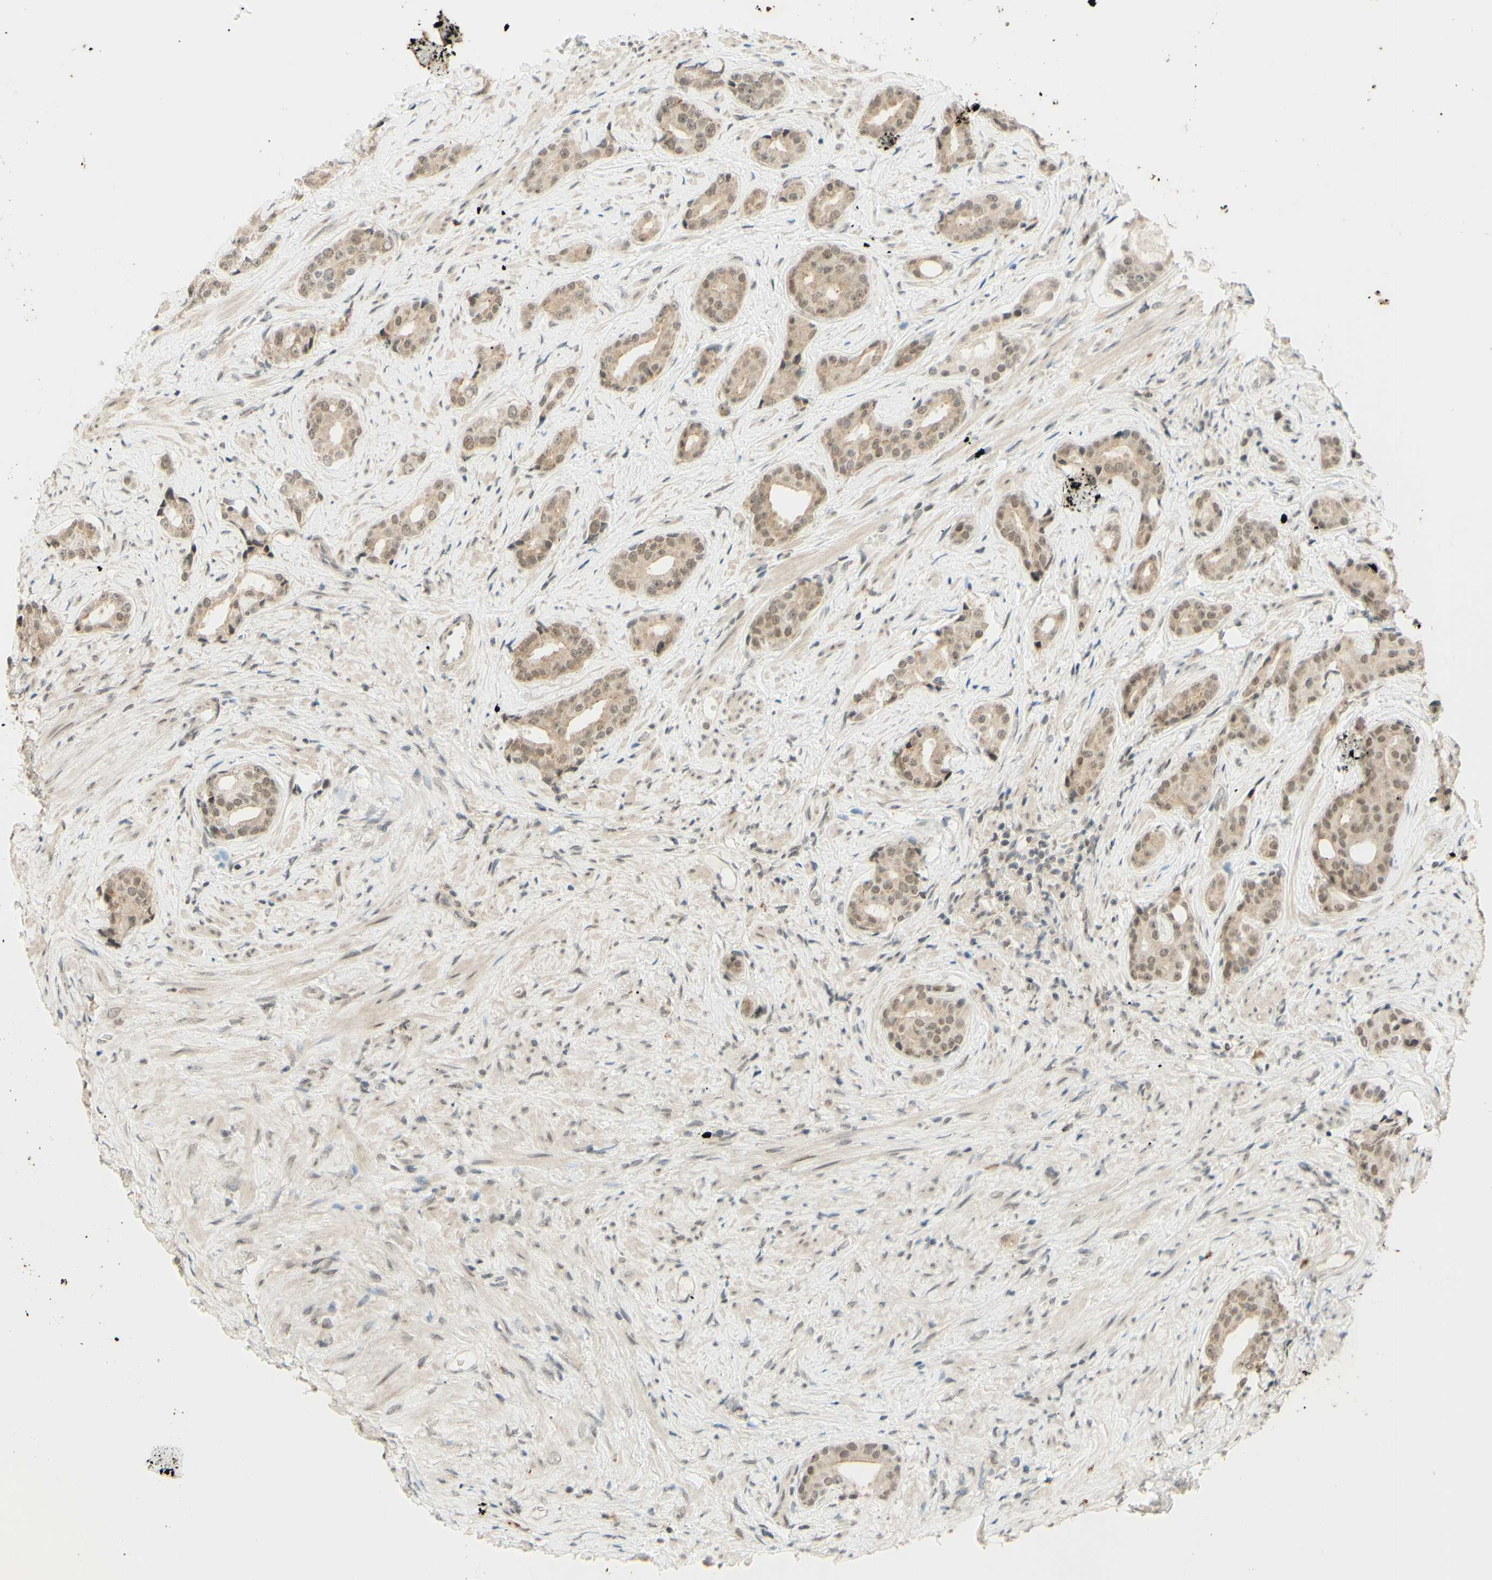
{"staining": {"intensity": "moderate", "quantity": ">75%", "location": "nuclear"}, "tissue": "prostate cancer", "cell_type": "Tumor cells", "image_type": "cancer", "snomed": [{"axis": "morphology", "description": "Adenocarcinoma, High grade"}, {"axis": "topography", "description": "Prostate"}], "caption": "Prostate cancer stained with immunohistochemistry shows moderate nuclear positivity in about >75% of tumor cells. (DAB (3,3'-diaminobenzidine) = brown stain, brightfield microscopy at high magnification).", "gene": "SMARCB1", "patient": {"sex": "male", "age": 71}}